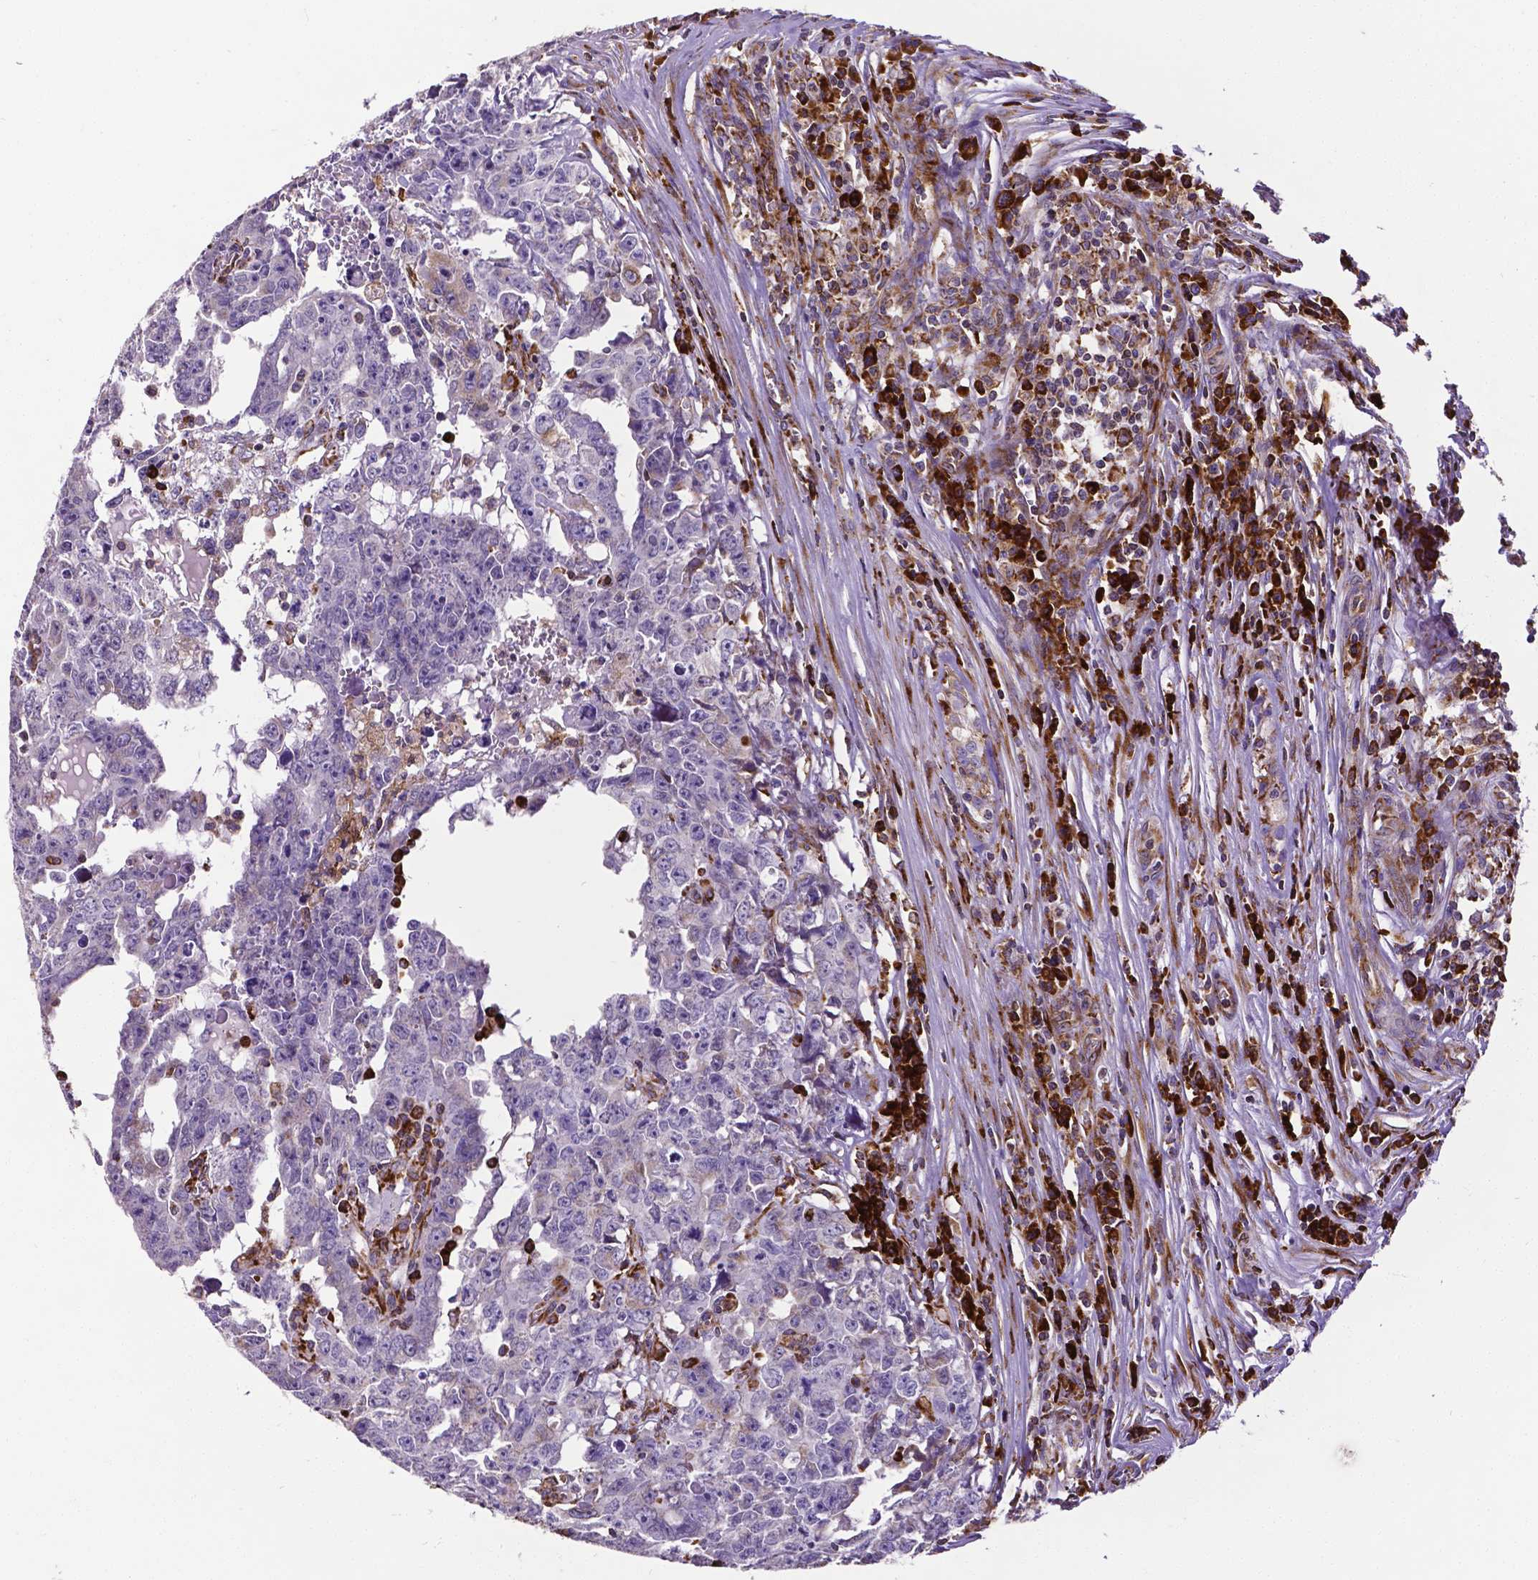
{"staining": {"intensity": "negative", "quantity": "none", "location": "none"}, "tissue": "testis cancer", "cell_type": "Tumor cells", "image_type": "cancer", "snomed": [{"axis": "morphology", "description": "Carcinoma, Embryonal, NOS"}, {"axis": "topography", "description": "Testis"}], "caption": "Immunohistochemical staining of embryonal carcinoma (testis) displays no significant positivity in tumor cells.", "gene": "MTDH", "patient": {"sex": "male", "age": 22}}